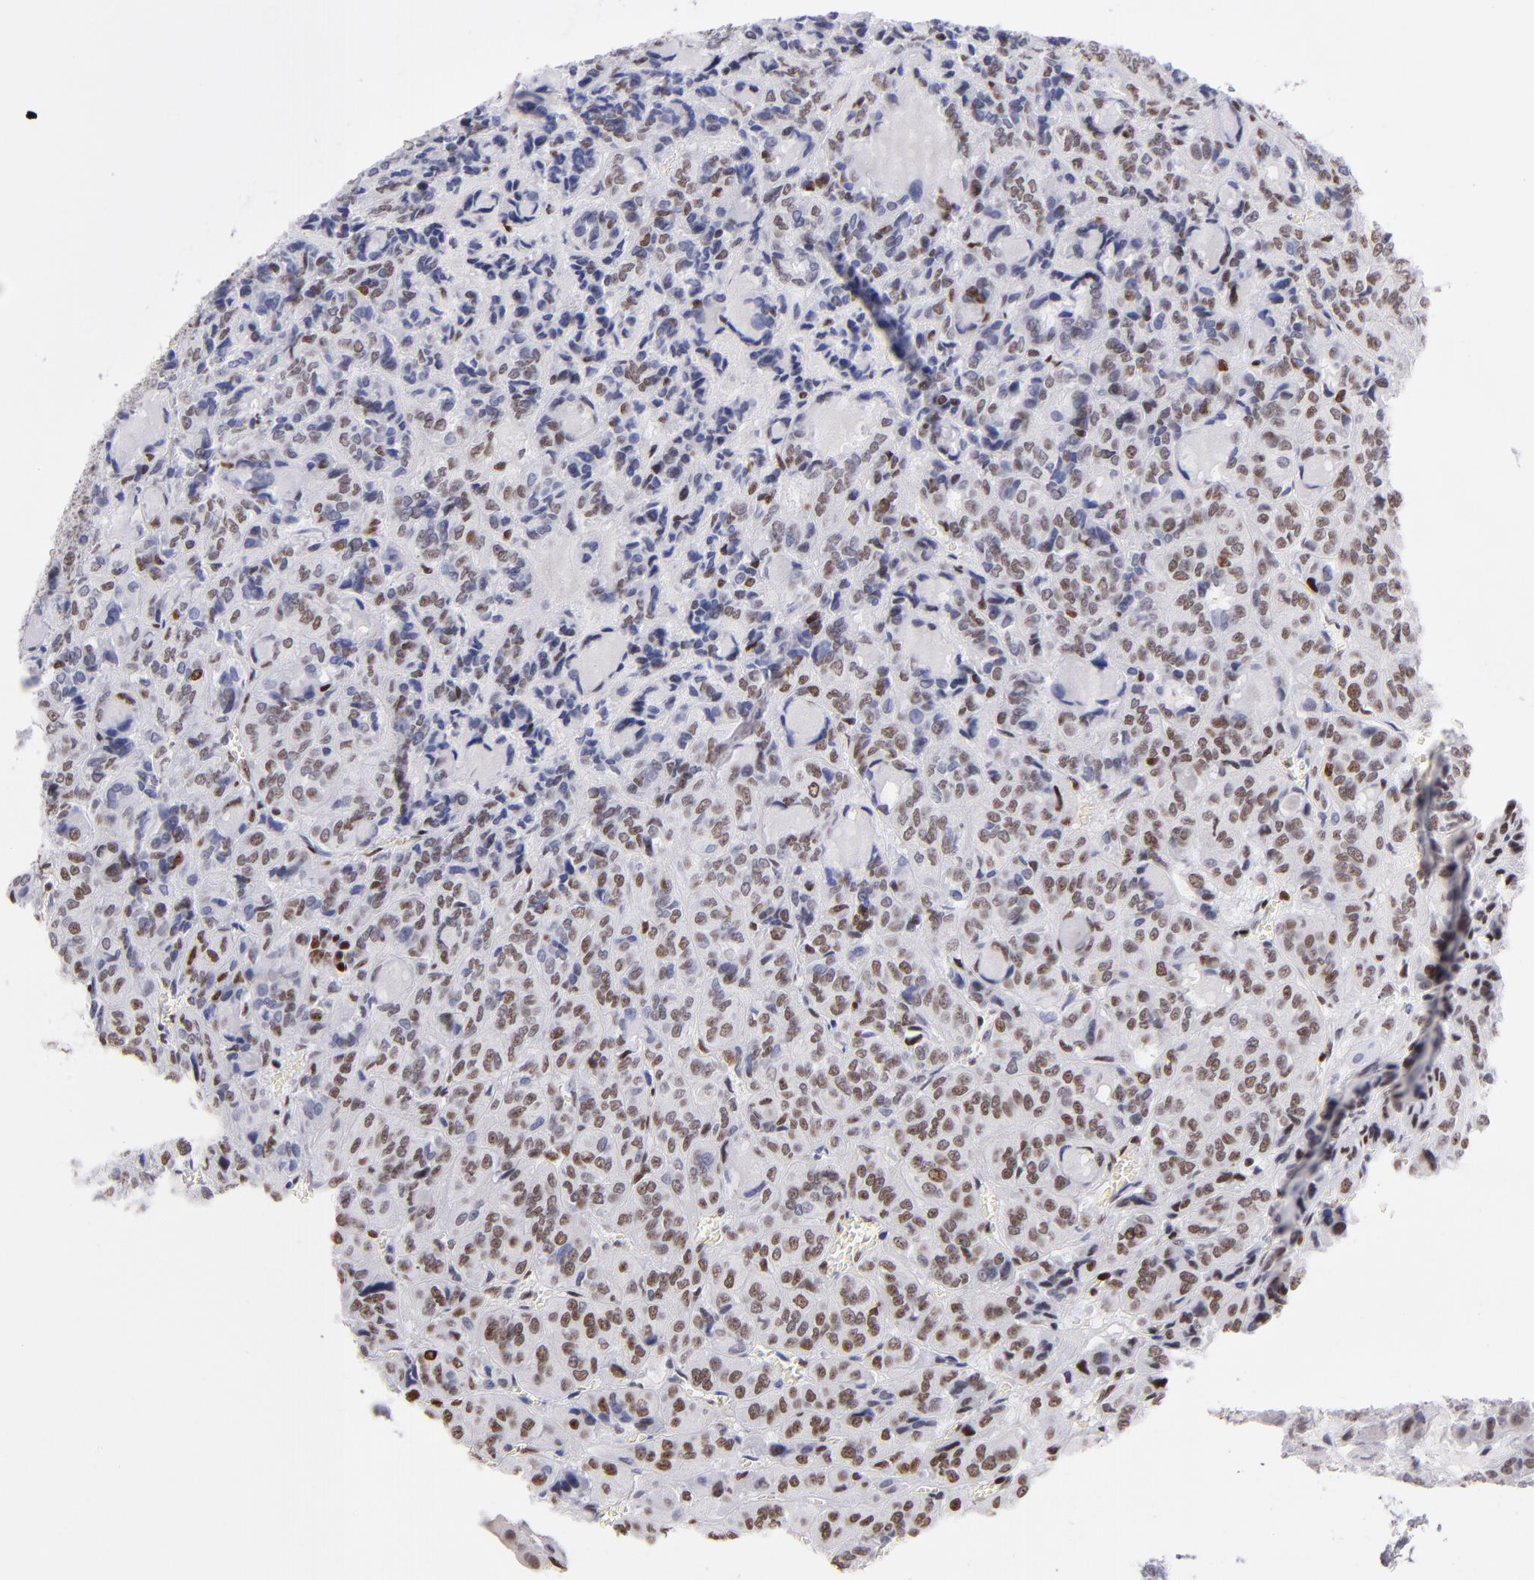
{"staining": {"intensity": "moderate", "quantity": ">75%", "location": "nuclear"}, "tissue": "thyroid cancer", "cell_type": "Tumor cells", "image_type": "cancer", "snomed": [{"axis": "morphology", "description": "Follicular adenoma carcinoma, NOS"}, {"axis": "topography", "description": "Thyroid gland"}], "caption": "Human thyroid cancer (follicular adenoma carcinoma) stained with a protein marker displays moderate staining in tumor cells.", "gene": "POLA1", "patient": {"sex": "female", "age": 71}}